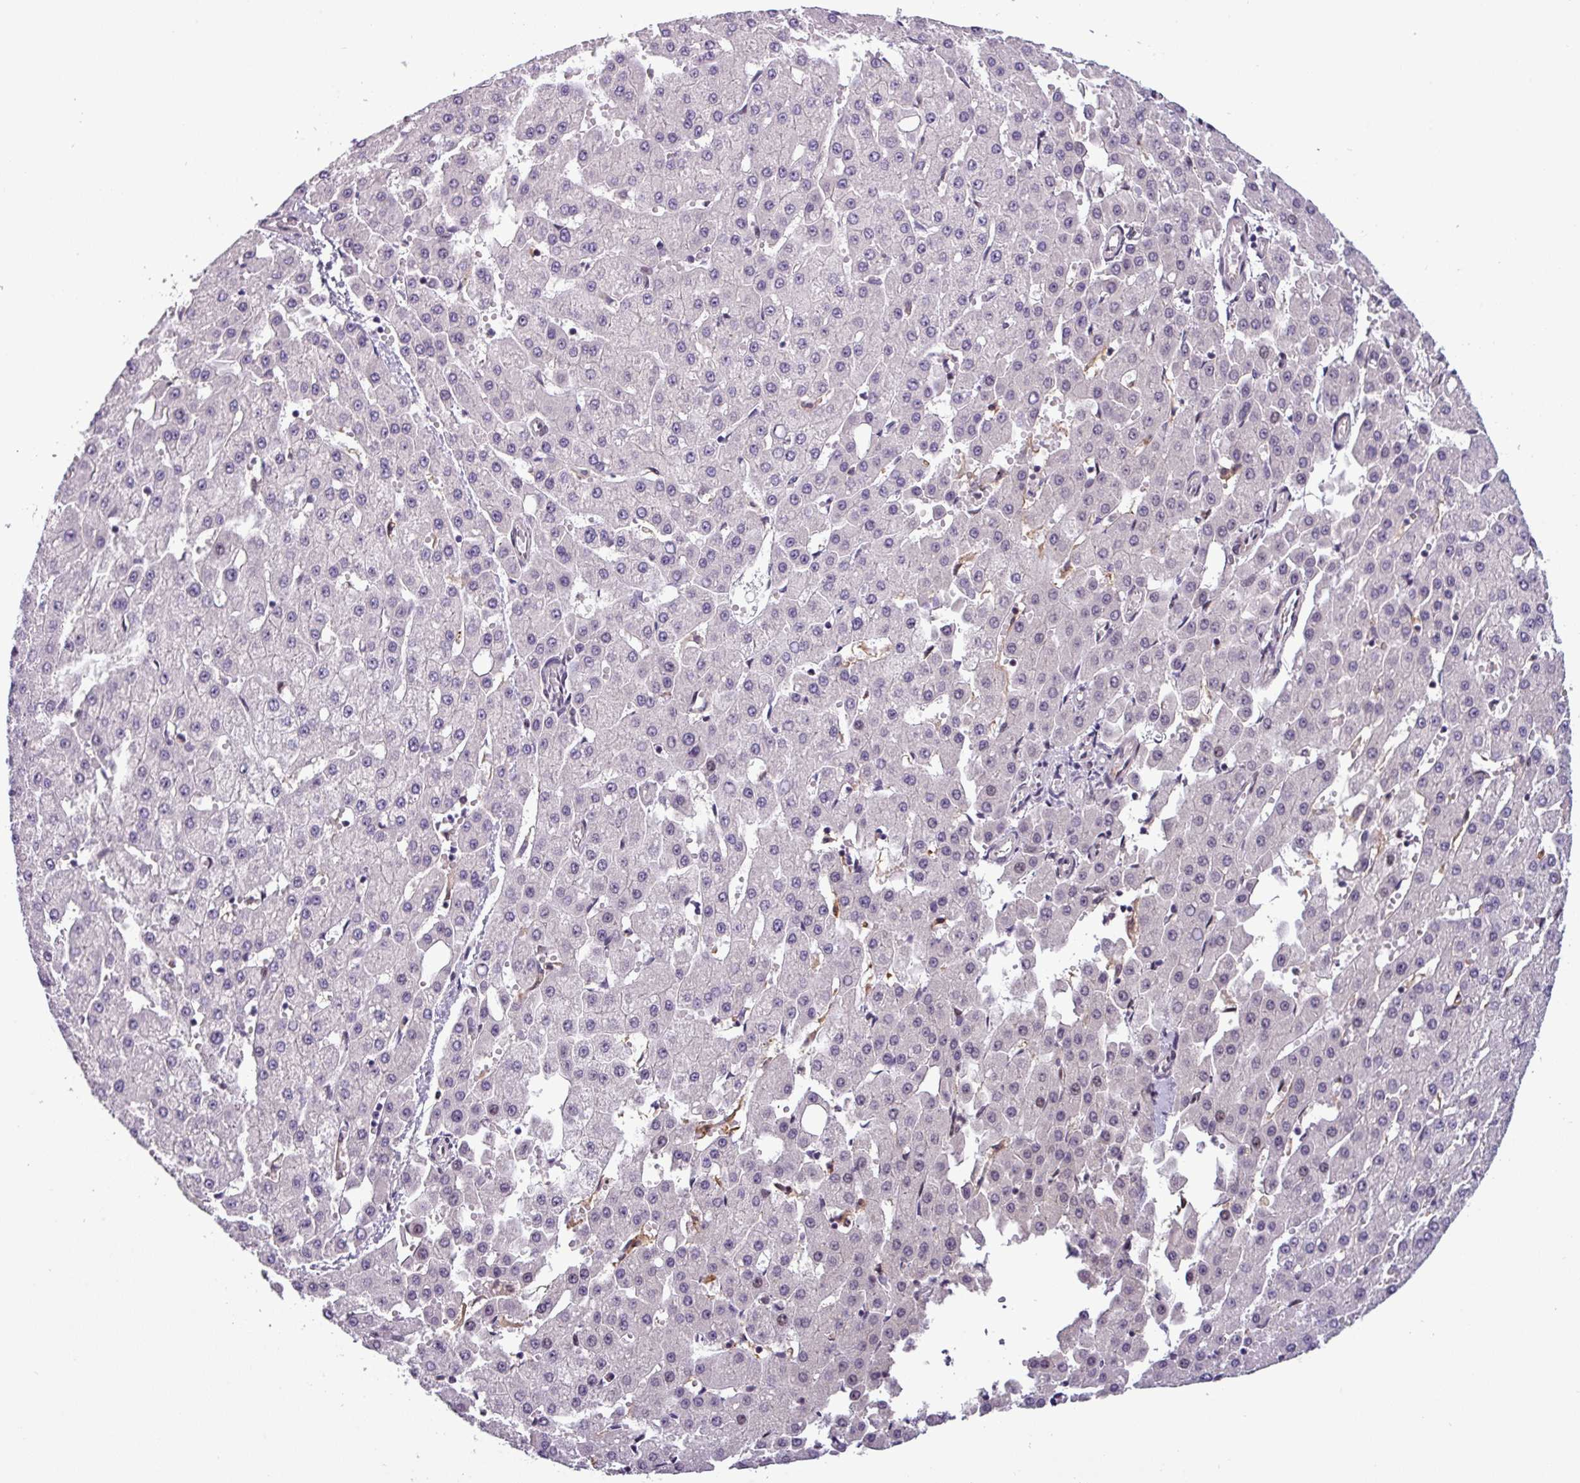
{"staining": {"intensity": "negative", "quantity": "none", "location": "none"}, "tissue": "liver cancer", "cell_type": "Tumor cells", "image_type": "cancer", "snomed": [{"axis": "morphology", "description": "Carcinoma, Hepatocellular, NOS"}, {"axis": "topography", "description": "Liver"}], "caption": "Tumor cells show no significant protein expression in liver cancer (hepatocellular carcinoma).", "gene": "NPFFR1", "patient": {"sex": "male", "age": 47}}